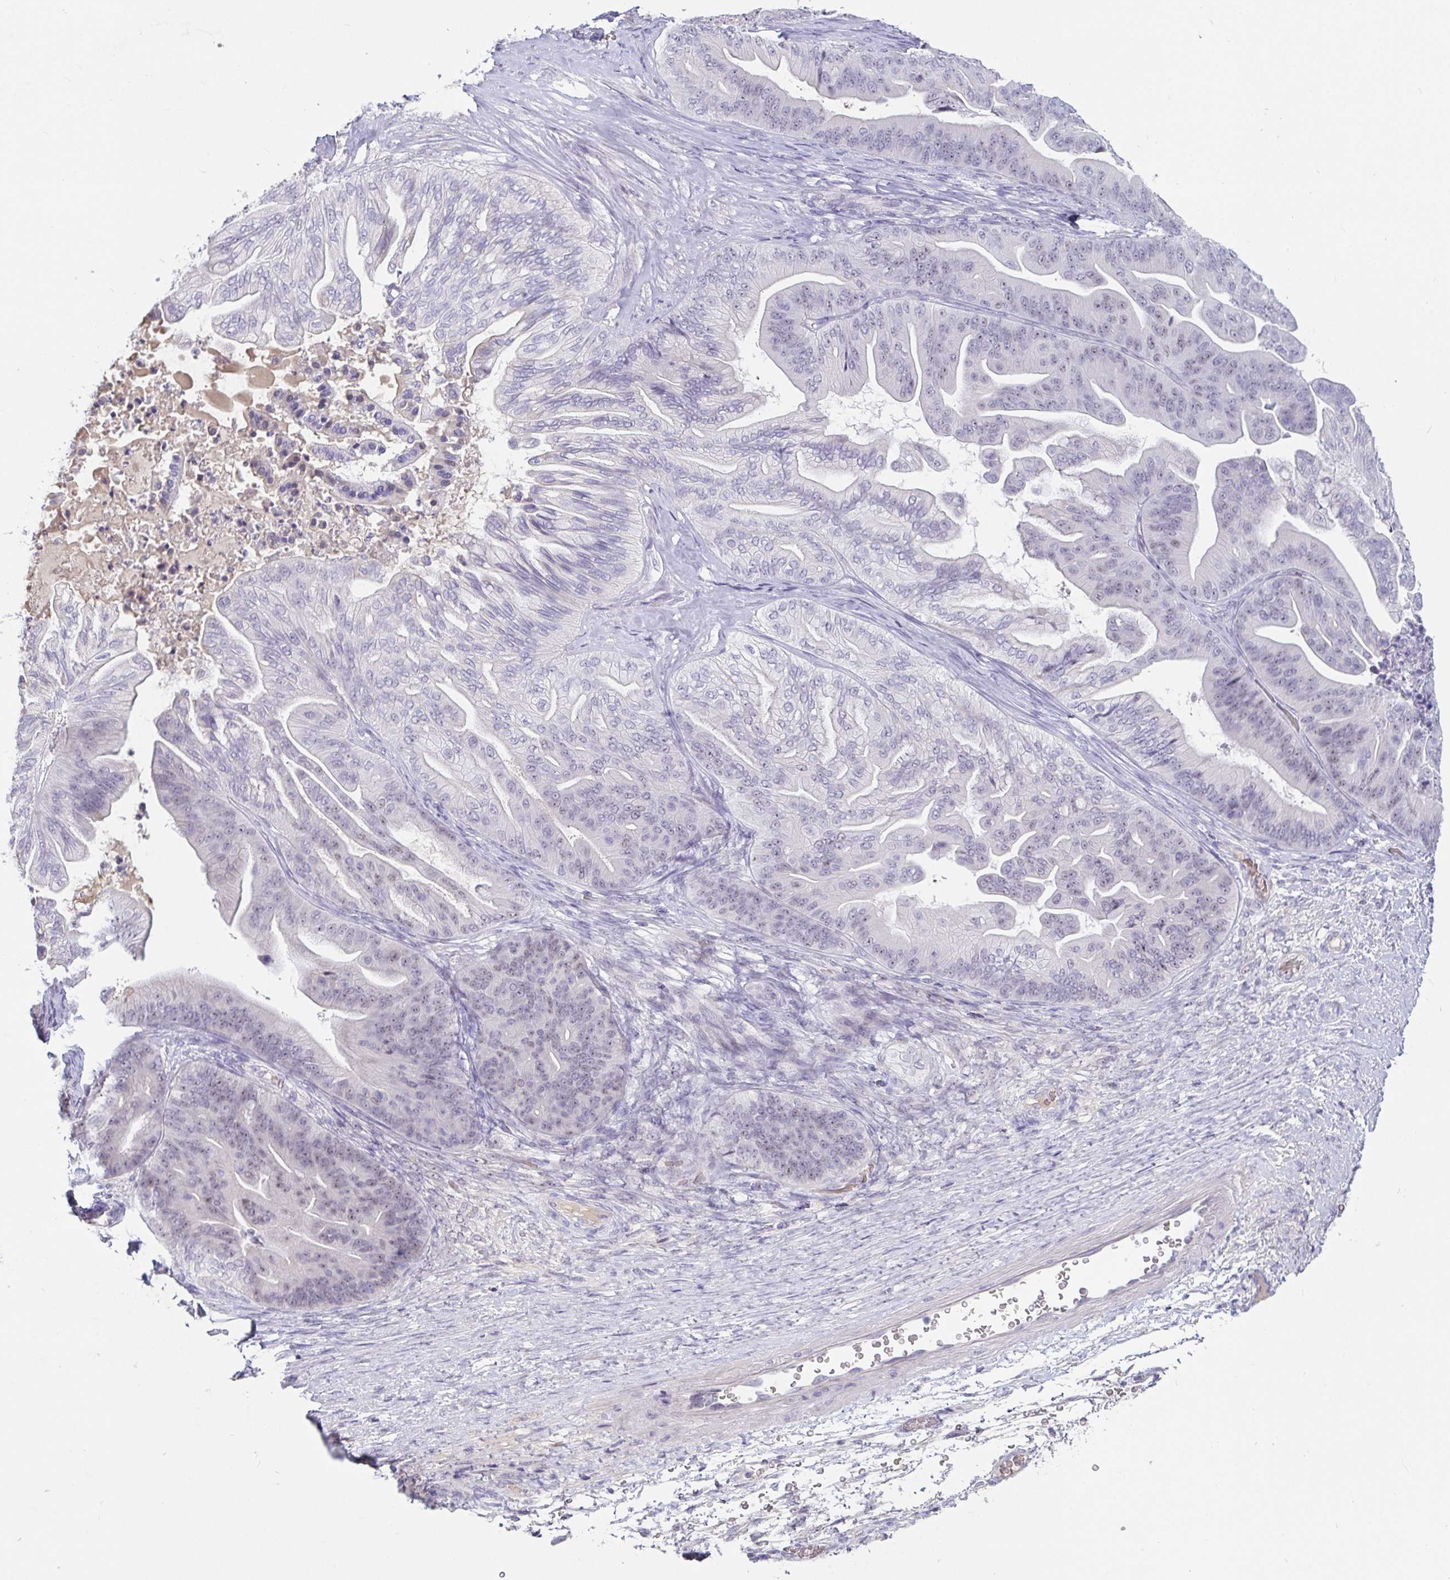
{"staining": {"intensity": "negative", "quantity": "none", "location": "none"}, "tissue": "ovarian cancer", "cell_type": "Tumor cells", "image_type": "cancer", "snomed": [{"axis": "morphology", "description": "Cystadenocarcinoma, mucinous, NOS"}, {"axis": "topography", "description": "Ovary"}], "caption": "This is an IHC image of mucinous cystadenocarcinoma (ovarian). There is no positivity in tumor cells.", "gene": "MYC", "patient": {"sex": "female", "age": 67}}